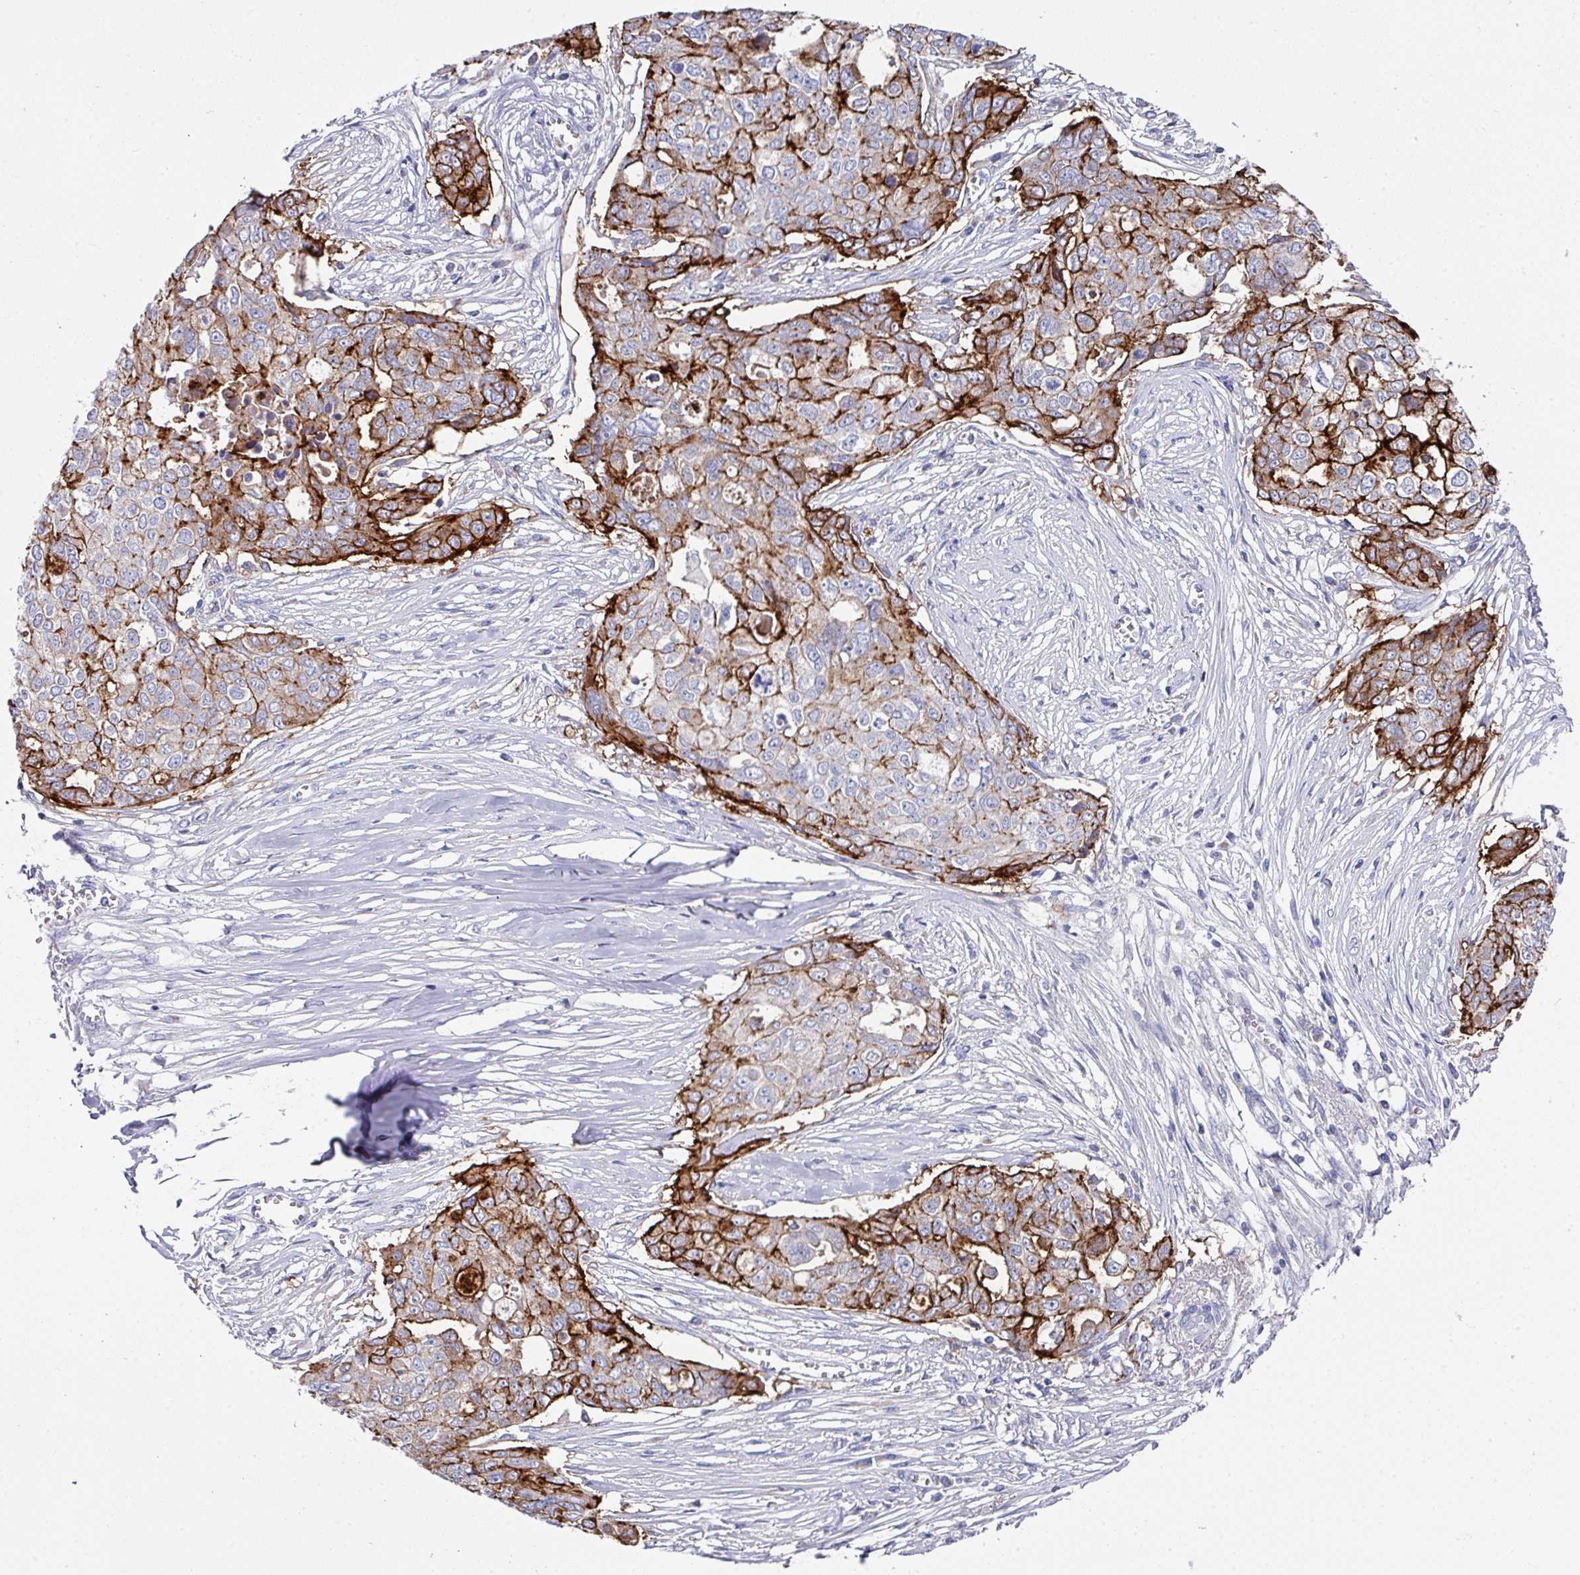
{"staining": {"intensity": "strong", "quantity": "25%-75%", "location": "cytoplasmic/membranous"}, "tissue": "ovarian cancer", "cell_type": "Tumor cells", "image_type": "cancer", "snomed": [{"axis": "morphology", "description": "Carcinoma, endometroid"}, {"axis": "topography", "description": "Ovary"}], "caption": "Immunohistochemical staining of ovarian endometroid carcinoma reveals high levels of strong cytoplasmic/membranous protein positivity in about 25%-75% of tumor cells. (DAB = brown stain, brightfield microscopy at high magnification).", "gene": "CLDN1", "patient": {"sex": "female", "age": 70}}